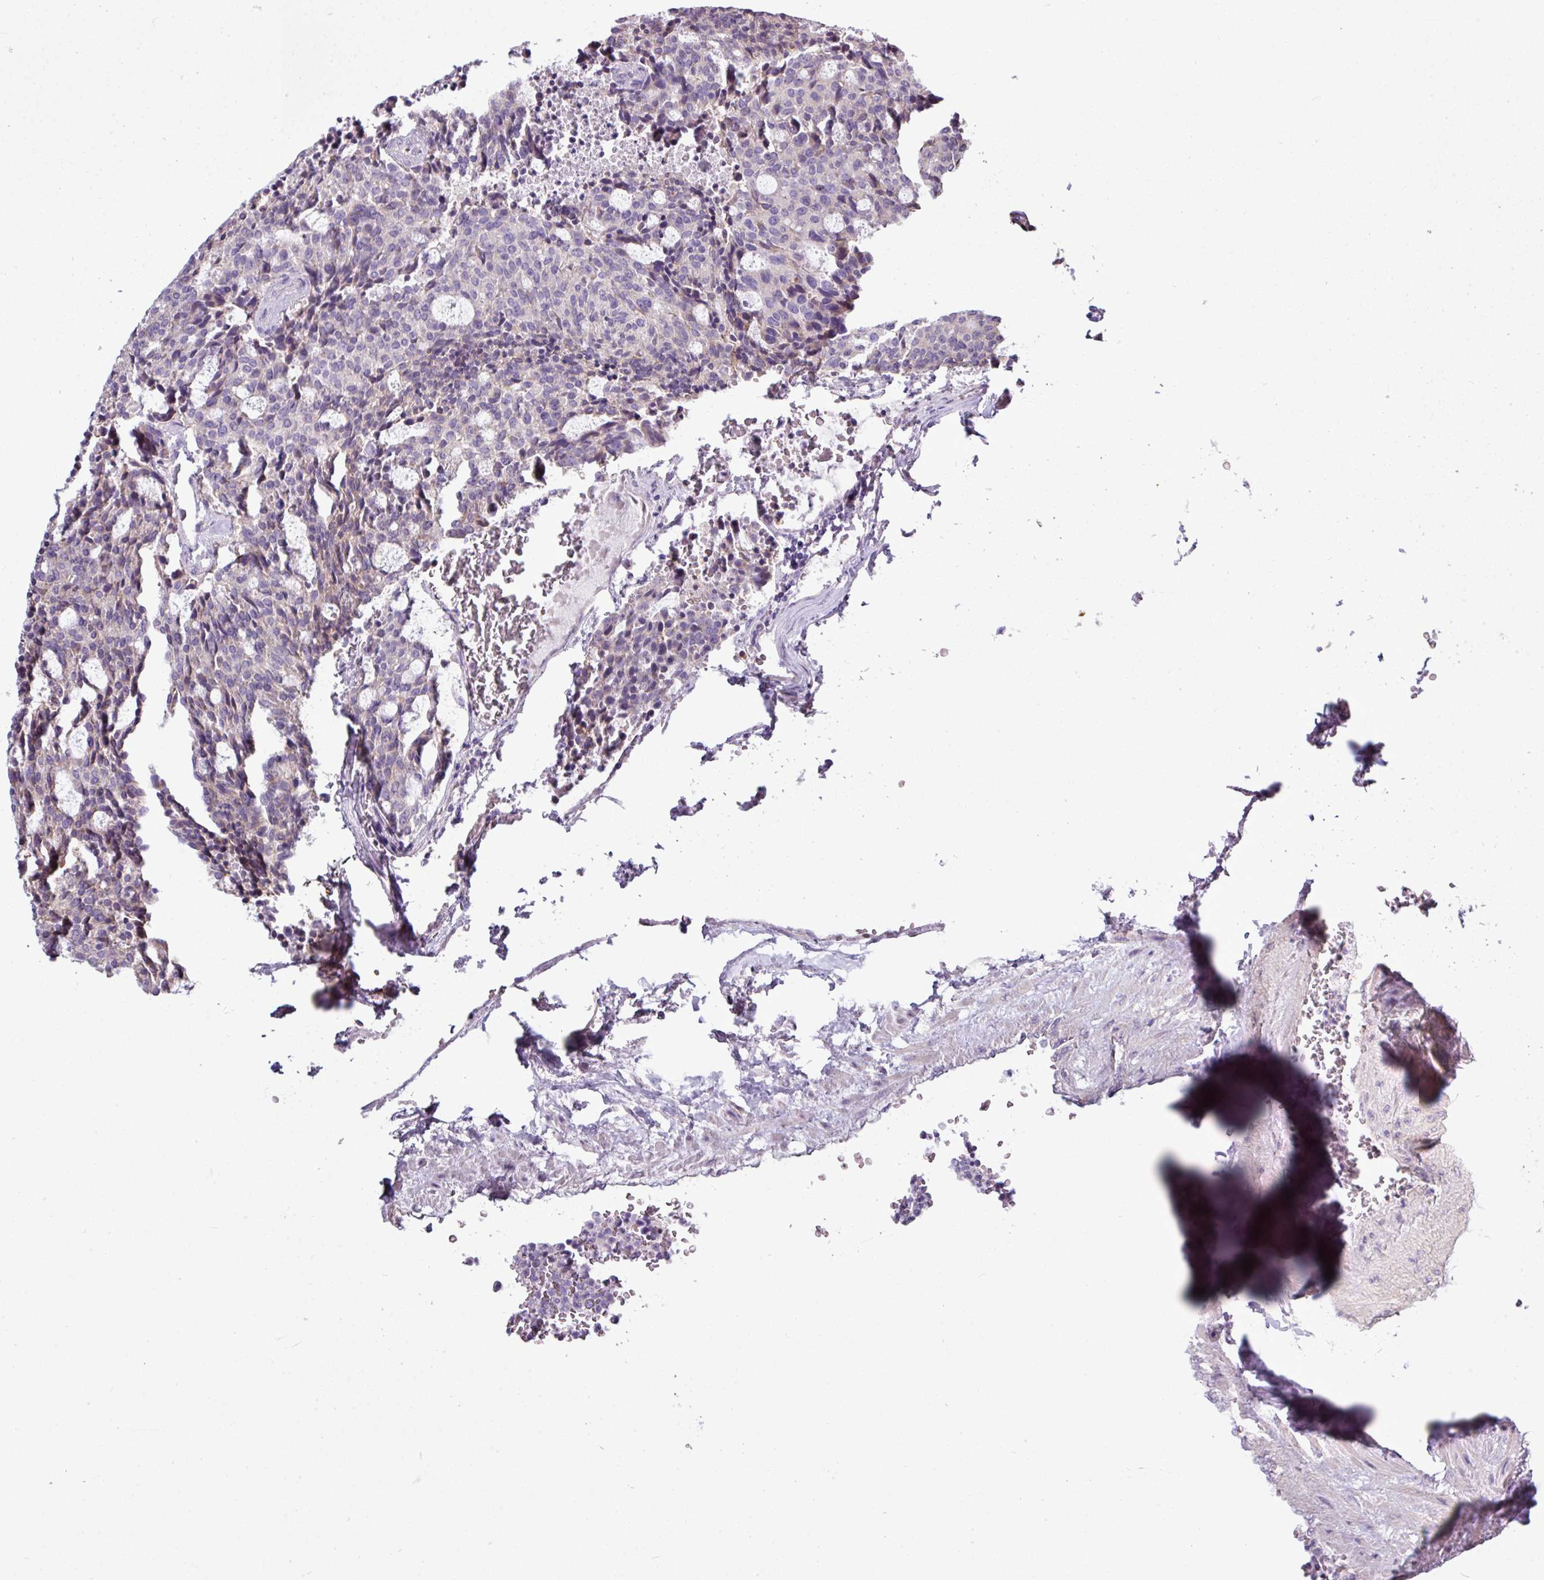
{"staining": {"intensity": "weak", "quantity": "<25%", "location": "cytoplasmic/membranous"}, "tissue": "carcinoid", "cell_type": "Tumor cells", "image_type": "cancer", "snomed": [{"axis": "morphology", "description": "Carcinoid, malignant, NOS"}, {"axis": "topography", "description": "Pancreas"}], "caption": "High power microscopy image of an immunohistochemistry image of carcinoid, revealing no significant expression in tumor cells. Brightfield microscopy of immunohistochemistry (IHC) stained with DAB (brown) and hematoxylin (blue), captured at high magnification.", "gene": "AGAP5", "patient": {"sex": "female", "age": 54}}